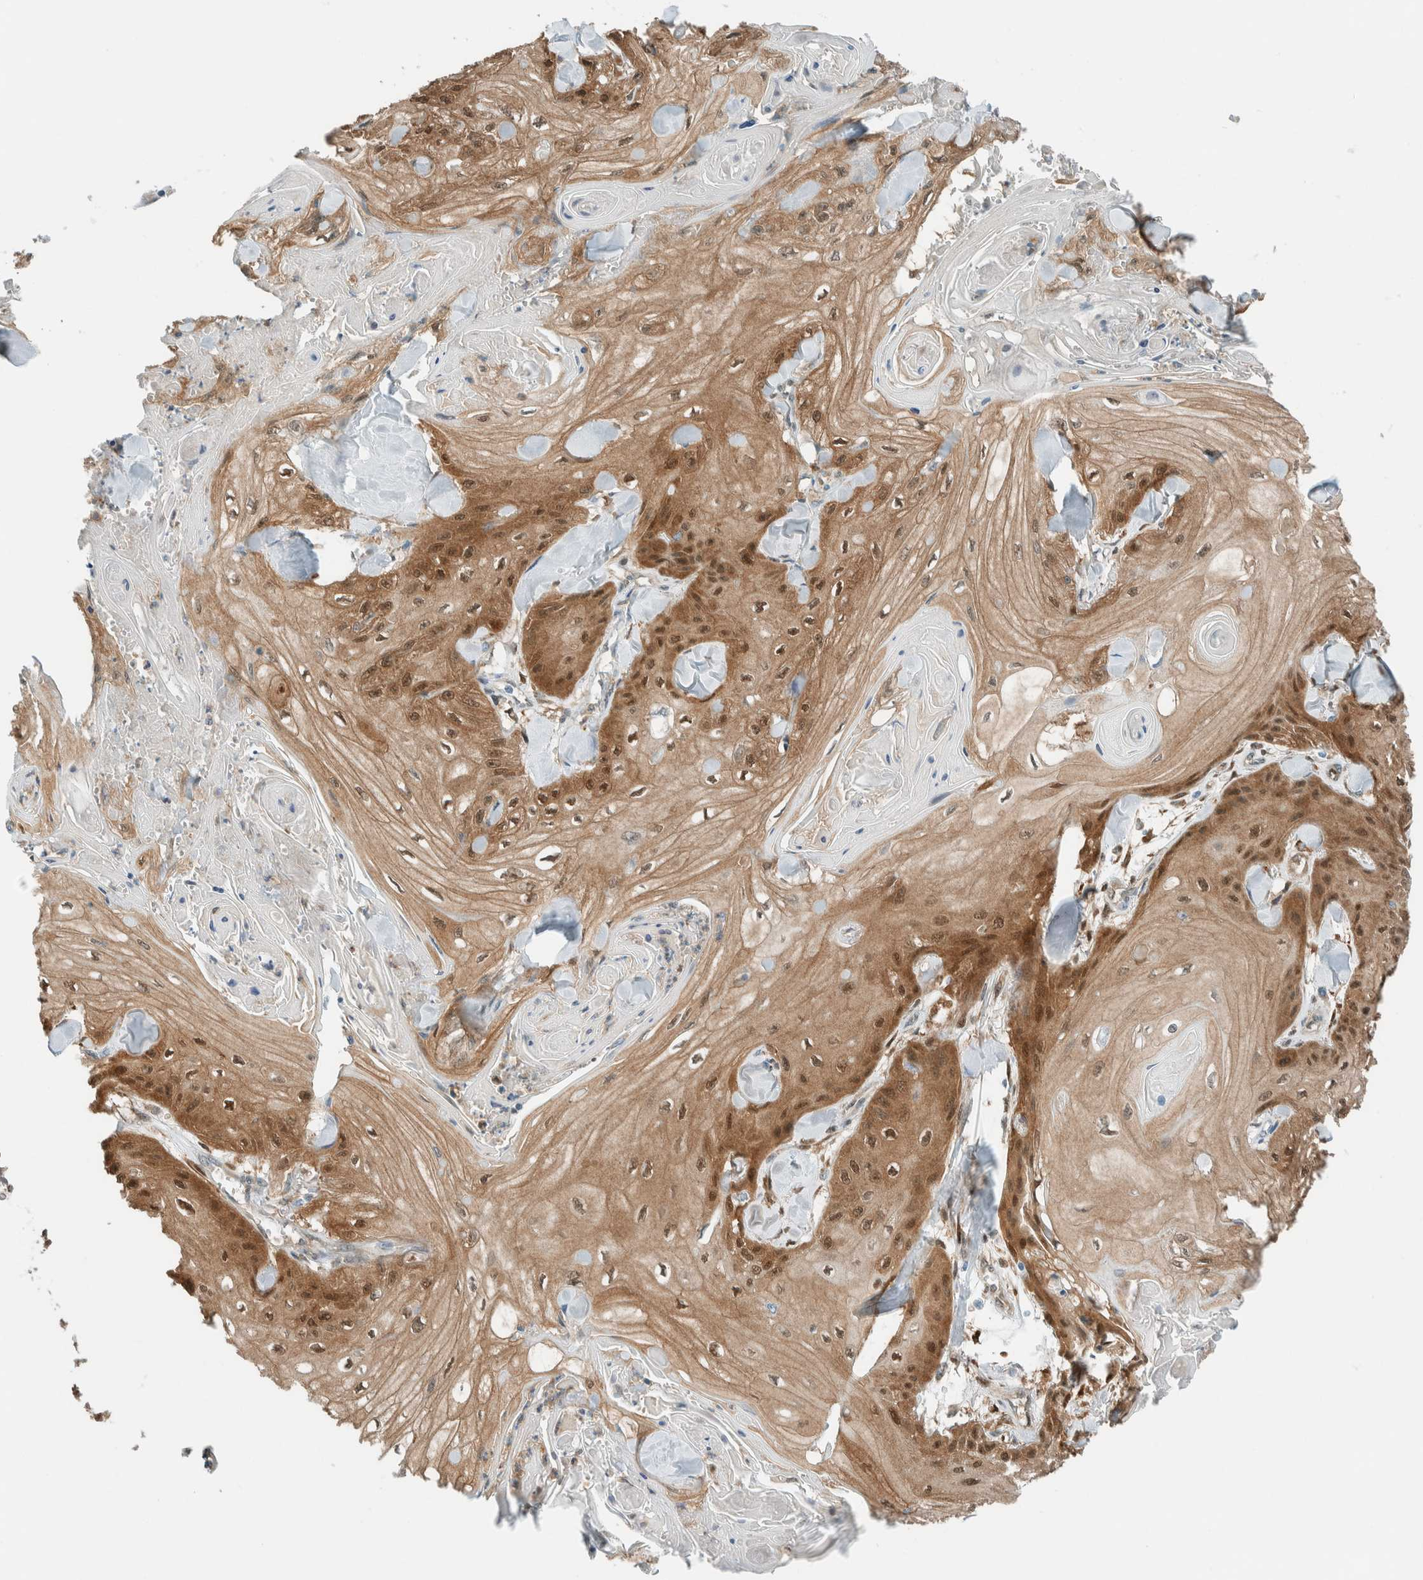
{"staining": {"intensity": "moderate", "quantity": ">75%", "location": "cytoplasmic/membranous,nuclear"}, "tissue": "skin cancer", "cell_type": "Tumor cells", "image_type": "cancer", "snomed": [{"axis": "morphology", "description": "Squamous cell carcinoma, NOS"}, {"axis": "topography", "description": "Skin"}], "caption": "Skin squamous cell carcinoma stained with DAB (3,3'-diaminobenzidine) immunohistochemistry shows medium levels of moderate cytoplasmic/membranous and nuclear expression in approximately >75% of tumor cells. (IHC, brightfield microscopy, high magnification).", "gene": "NXN", "patient": {"sex": "male", "age": 74}}